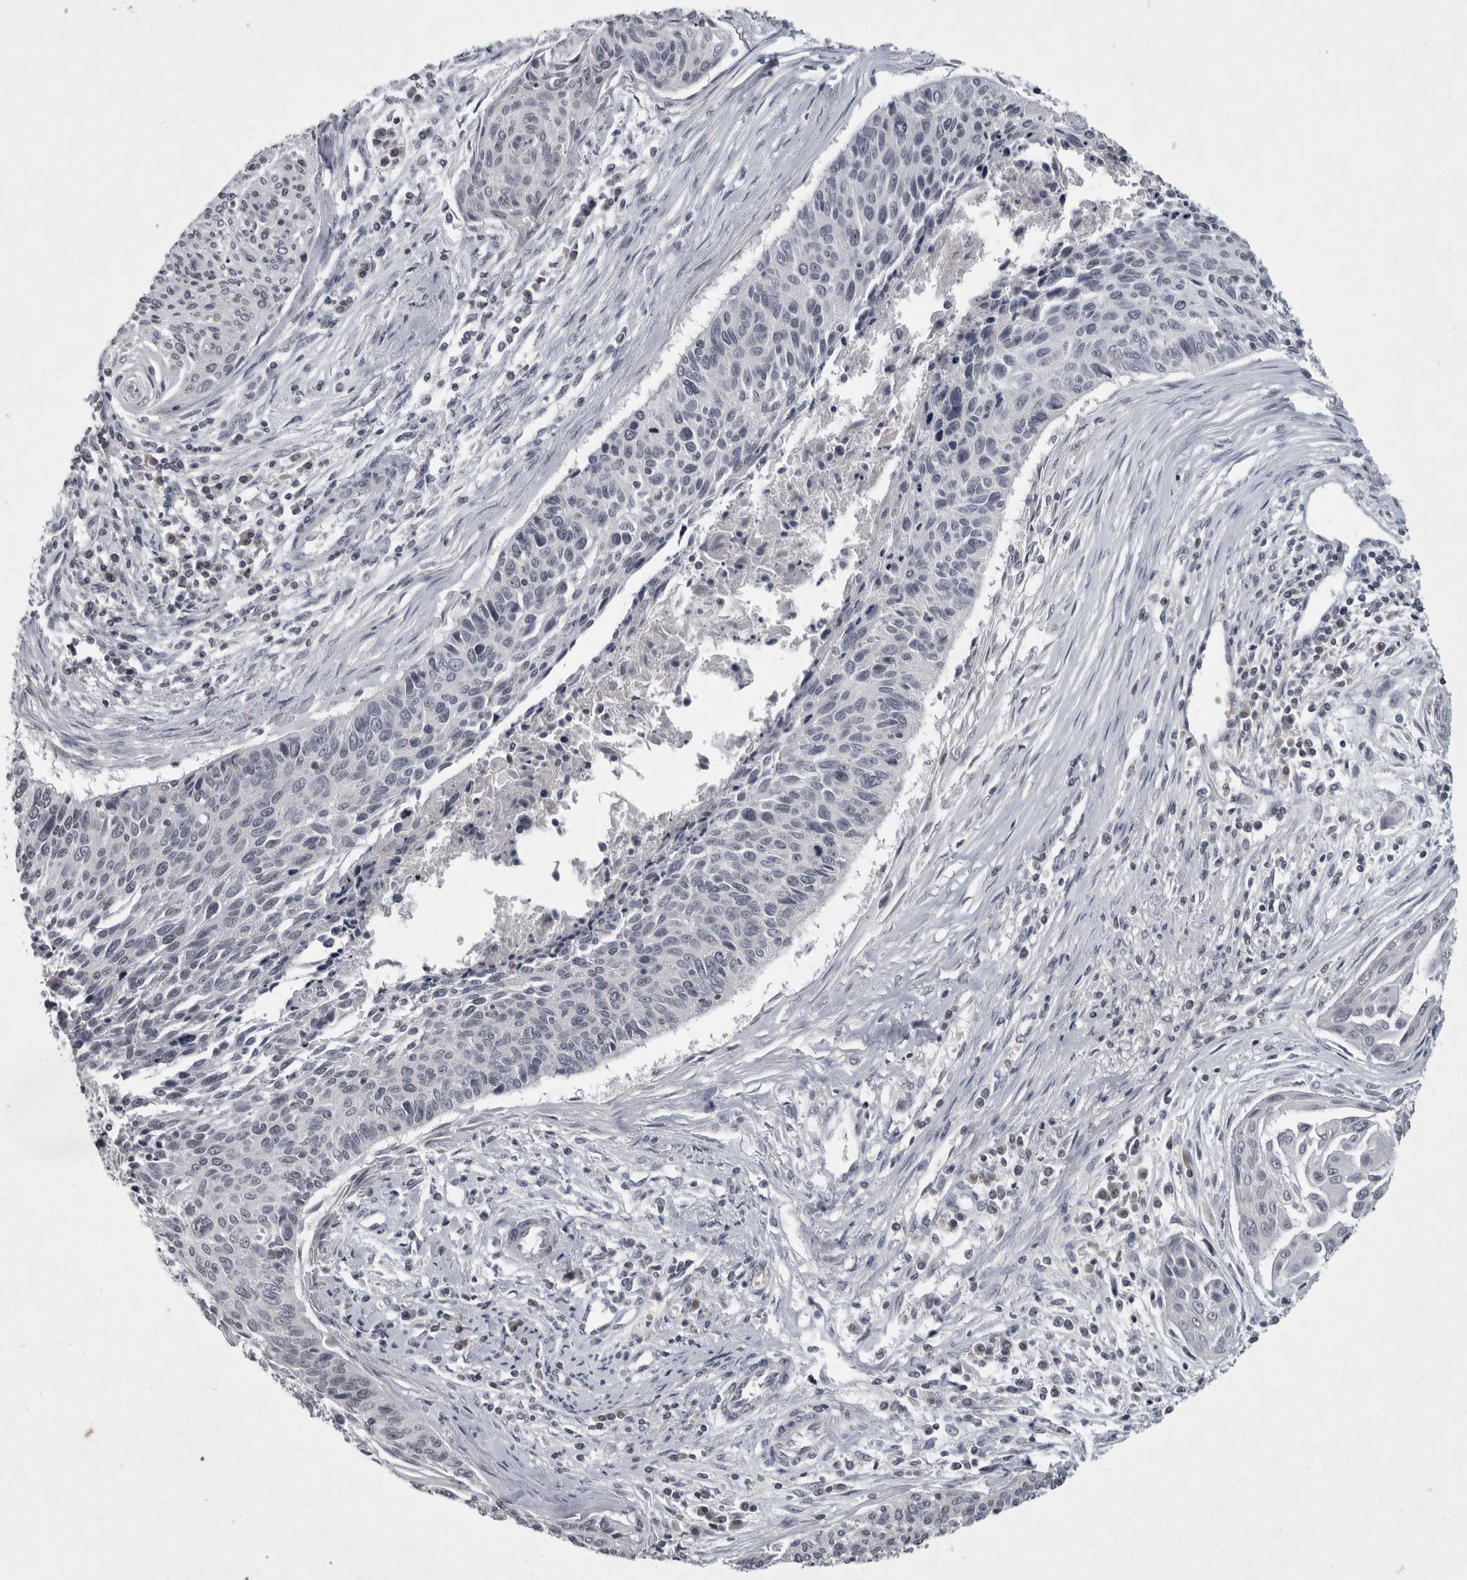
{"staining": {"intensity": "negative", "quantity": "none", "location": "none"}, "tissue": "cervical cancer", "cell_type": "Tumor cells", "image_type": "cancer", "snomed": [{"axis": "morphology", "description": "Squamous cell carcinoma, NOS"}, {"axis": "topography", "description": "Cervix"}], "caption": "Immunohistochemistry of human squamous cell carcinoma (cervical) demonstrates no staining in tumor cells. (DAB immunohistochemistry visualized using brightfield microscopy, high magnification).", "gene": "WNT7A", "patient": {"sex": "female", "age": 55}}